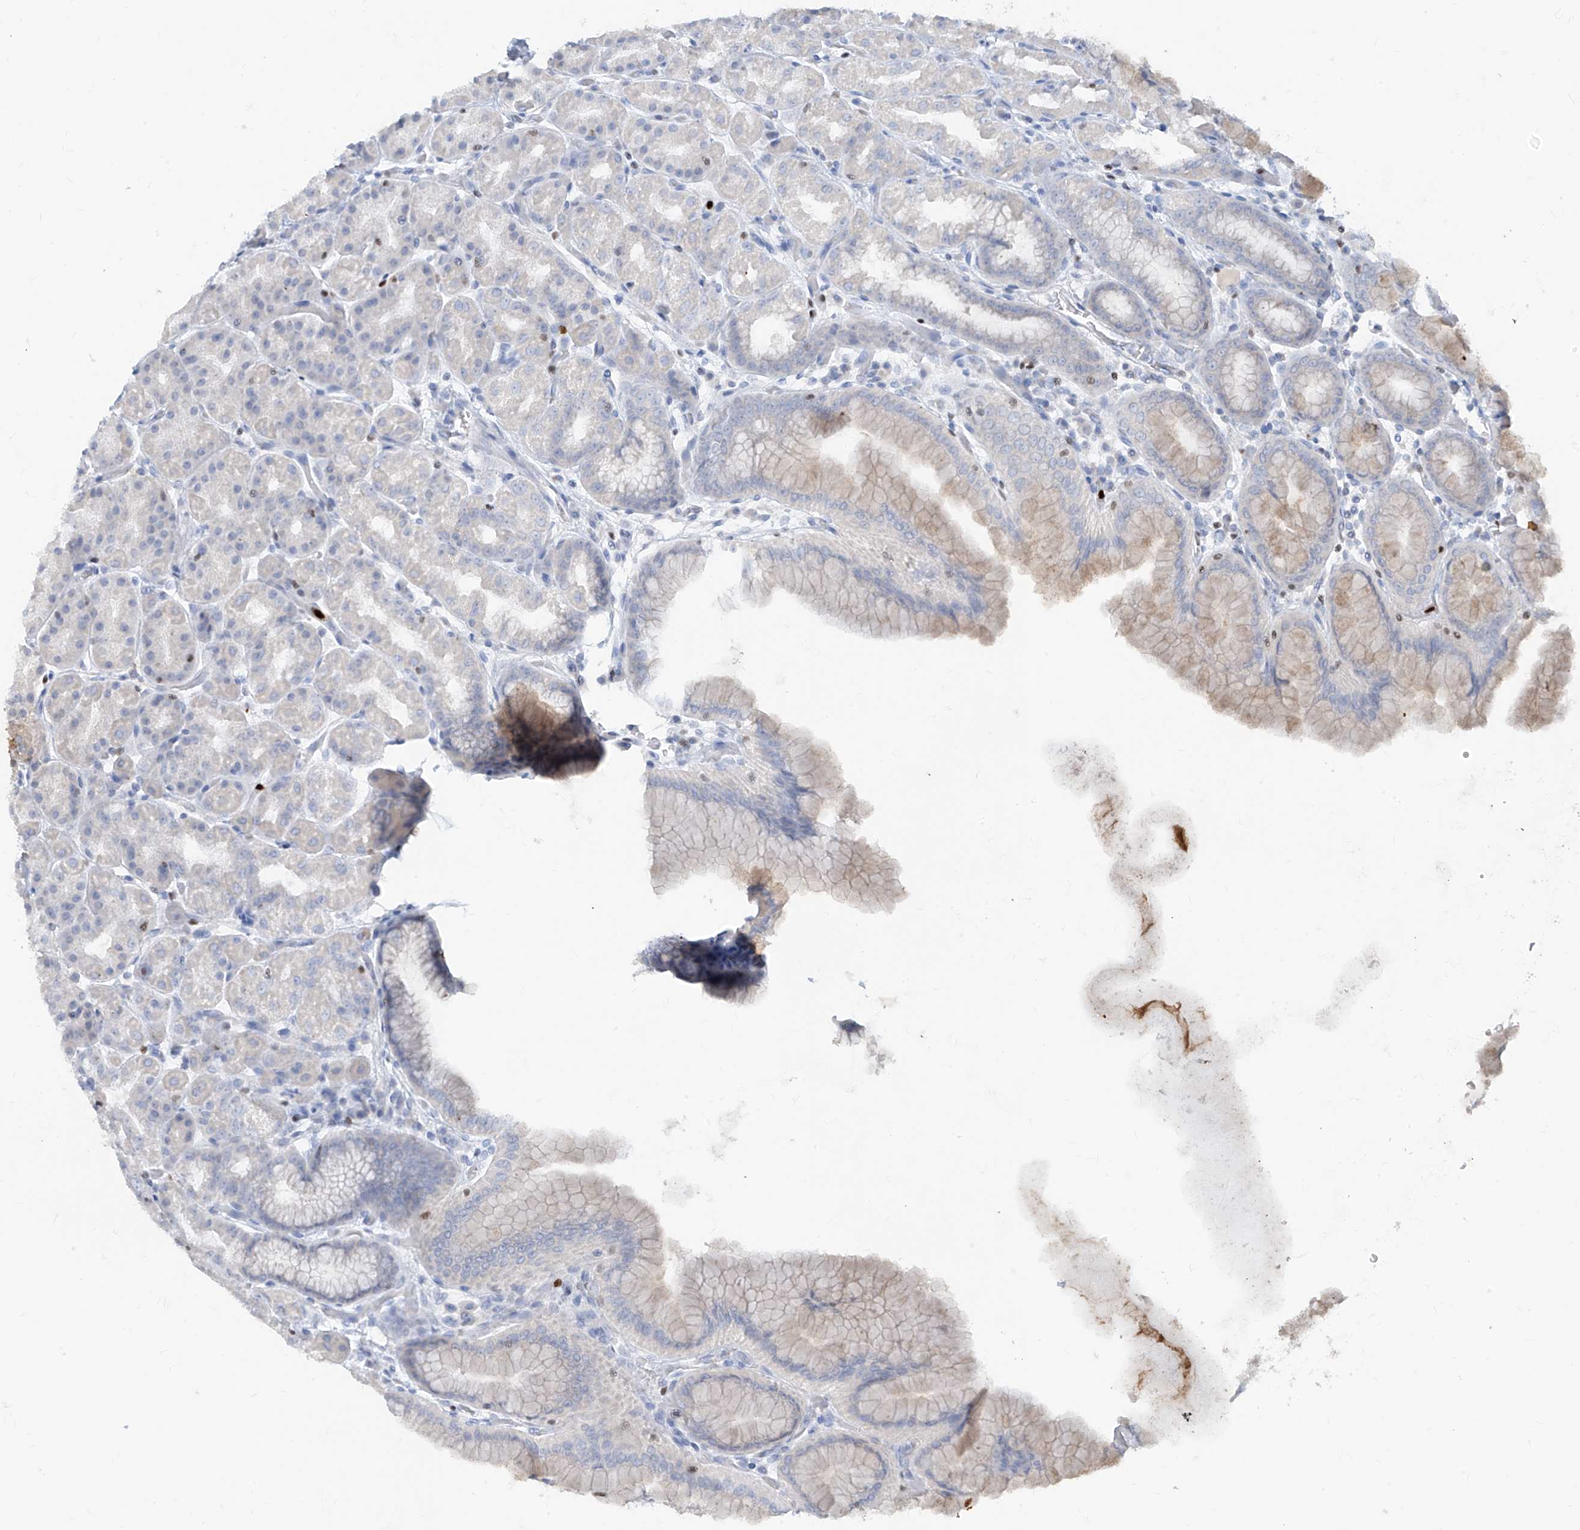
{"staining": {"intensity": "weak", "quantity": "<25%", "location": "cytoplasmic/membranous"}, "tissue": "stomach", "cell_type": "Glandular cells", "image_type": "normal", "snomed": [{"axis": "morphology", "description": "Normal tissue, NOS"}, {"axis": "topography", "description": "Stomach, upper"}], "caption": "This is an IHC micrograph of benign human stomach. There is no expression in glandular cells.", "gene": "TBX21", "patient": {"sex": "male", "age": 68}}